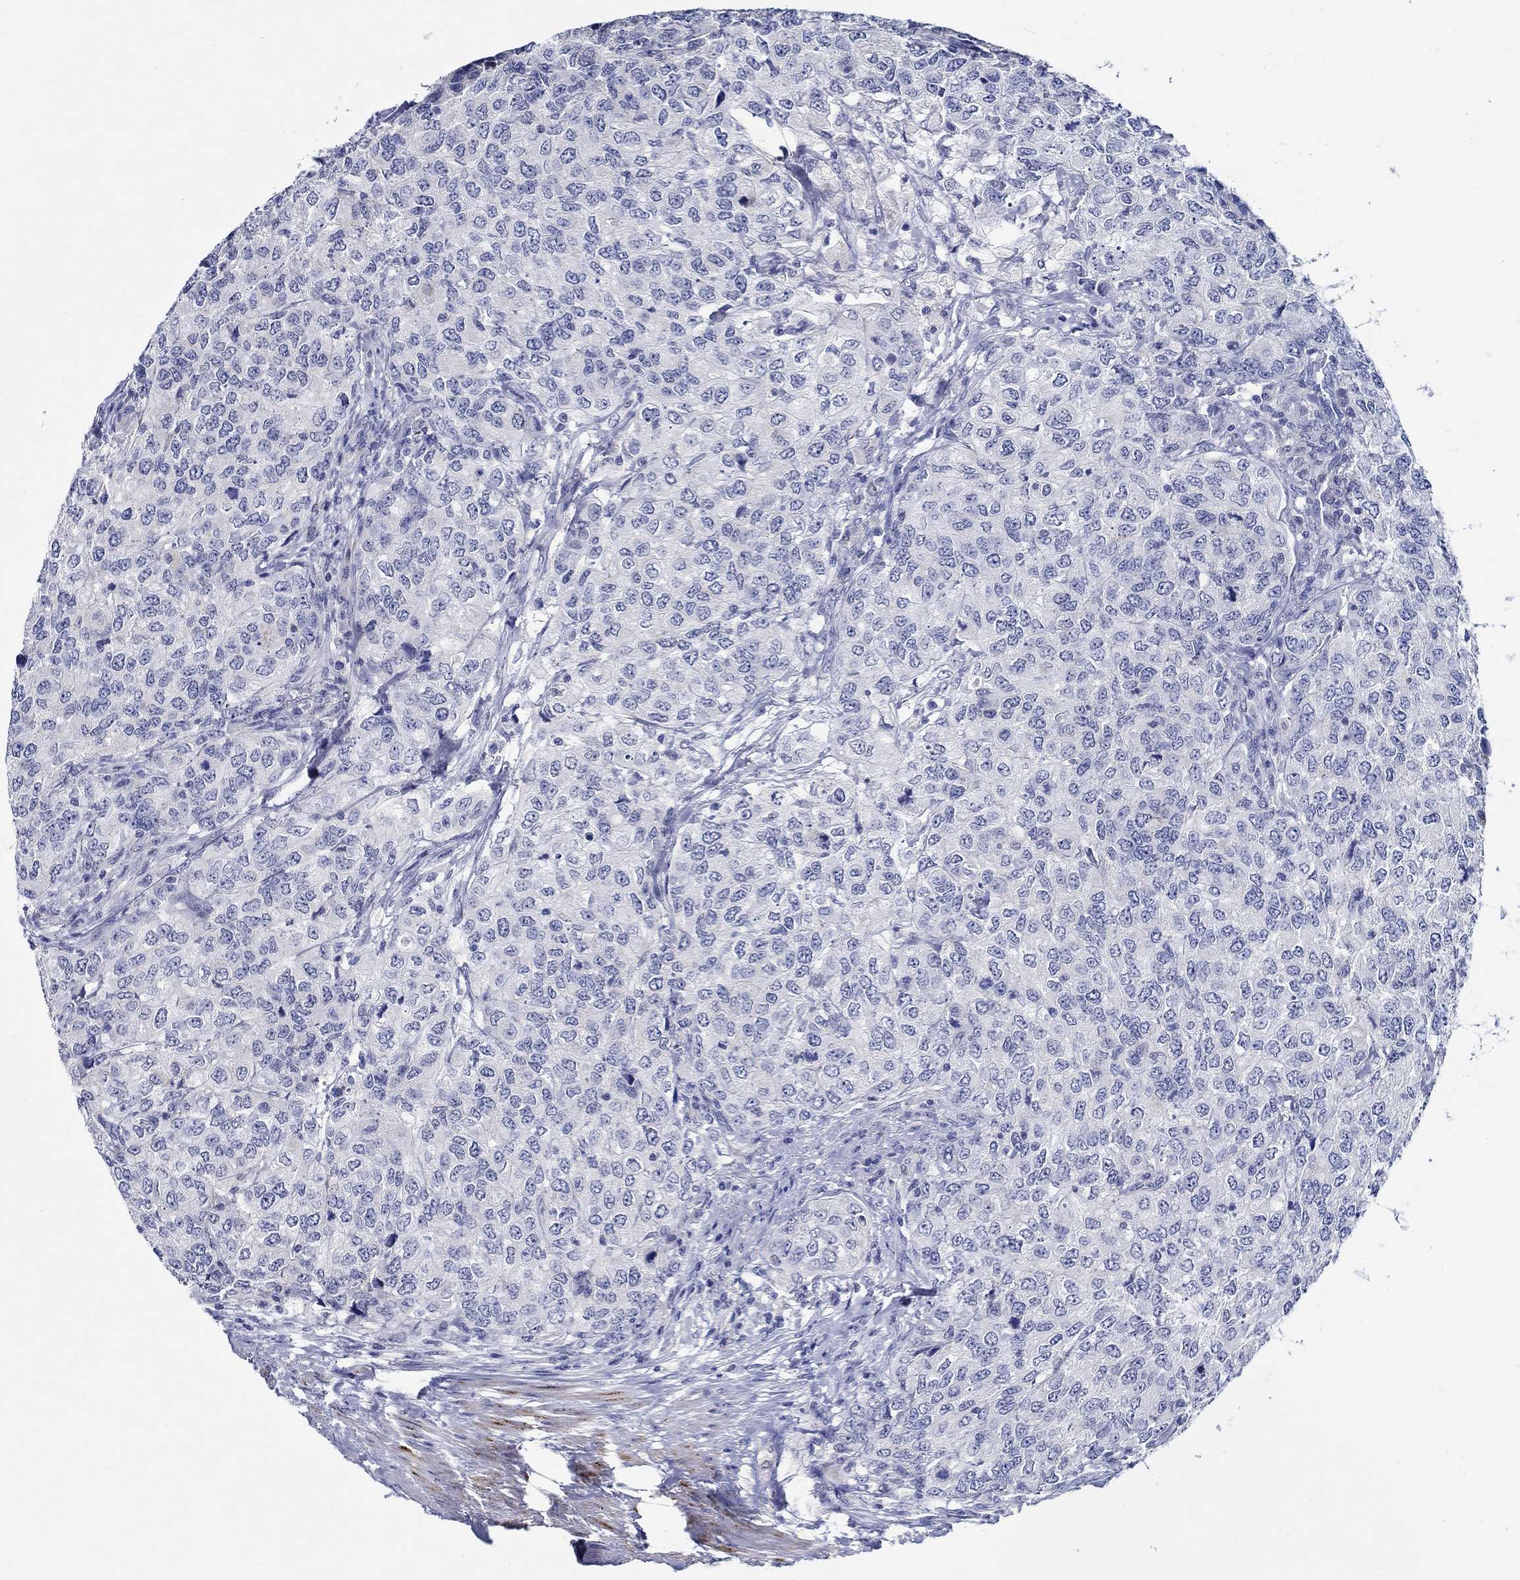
{"staining": {"intensity": "negative", "quantity": "none", "location": "none"}, "tissue": "urothelial cancer", "cell_type": "Tumor cells", "image_type": "cancer", "snomed": [{"axis": "morphology", "description": "Urothelial carcinoma, High grade"}, {"axis": "topography", "description": "Urinary bladder"}], "caption": "IHC of human urothelial cancer reveals no positivity in tumor cells.", "gene": "MC2R", "patient": {"sex": "female", "age": 78}}